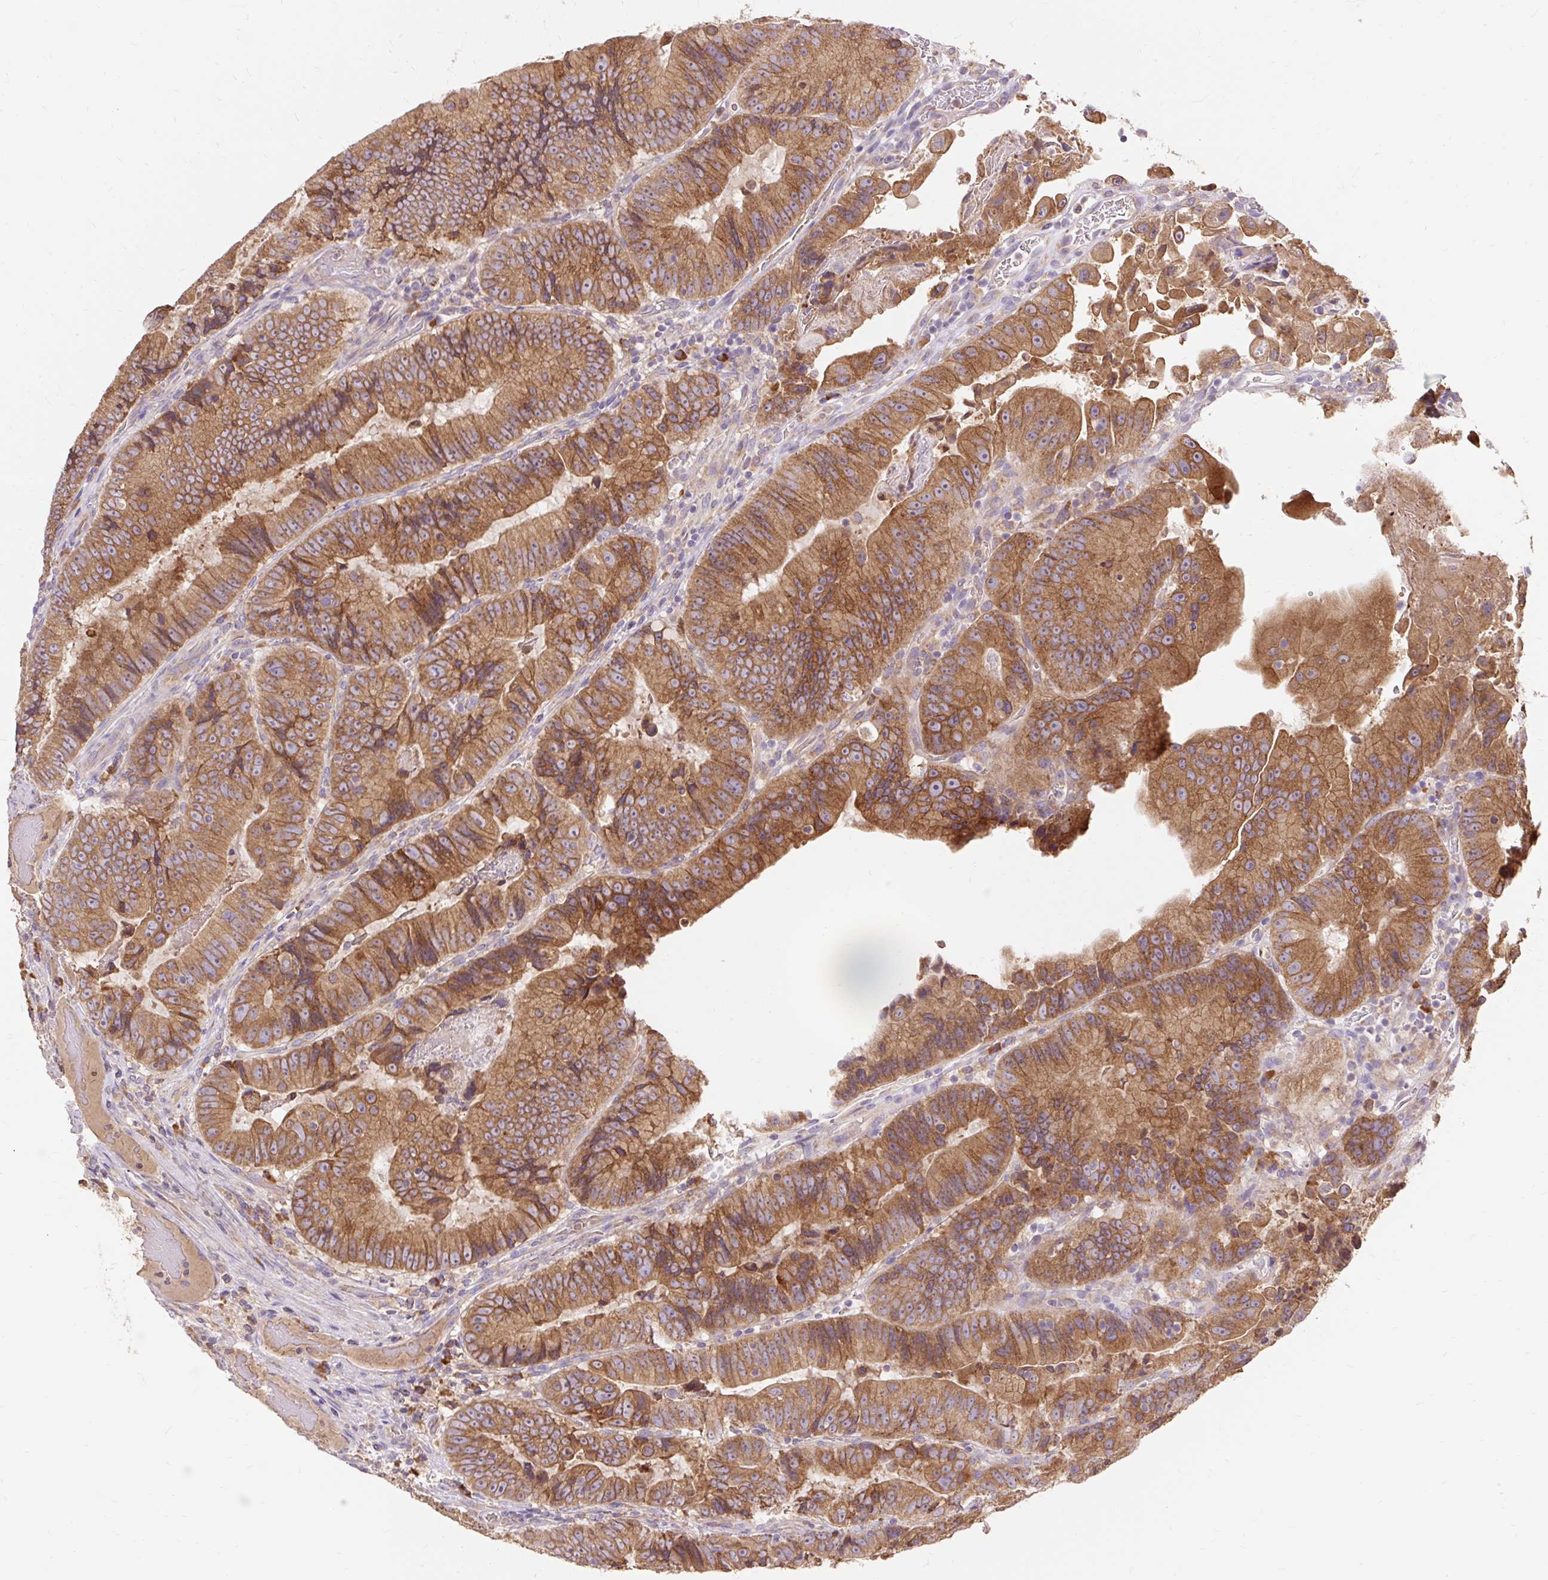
{"staining": {"intensity": "moderate", "quantity": ">75%", "location": "cytoplasmic/membranous"}, "tissue": "colorectal cancer", "cell_type": "Tumor cells", "image_type": "cancer", "snomed": [{"axis": "morphology", "description": "Adenocarcinoma, NOS"}, {"axis": "topography", "description": "Colon"}], "caption": "A brown stain shows moderate cytoplasmic/membranous staining of a protein in human colorectal cancer (adenocarcinoma) tumor cells.", "gene": "SEC63", "patient": {"sex": "female", "age": 86}}